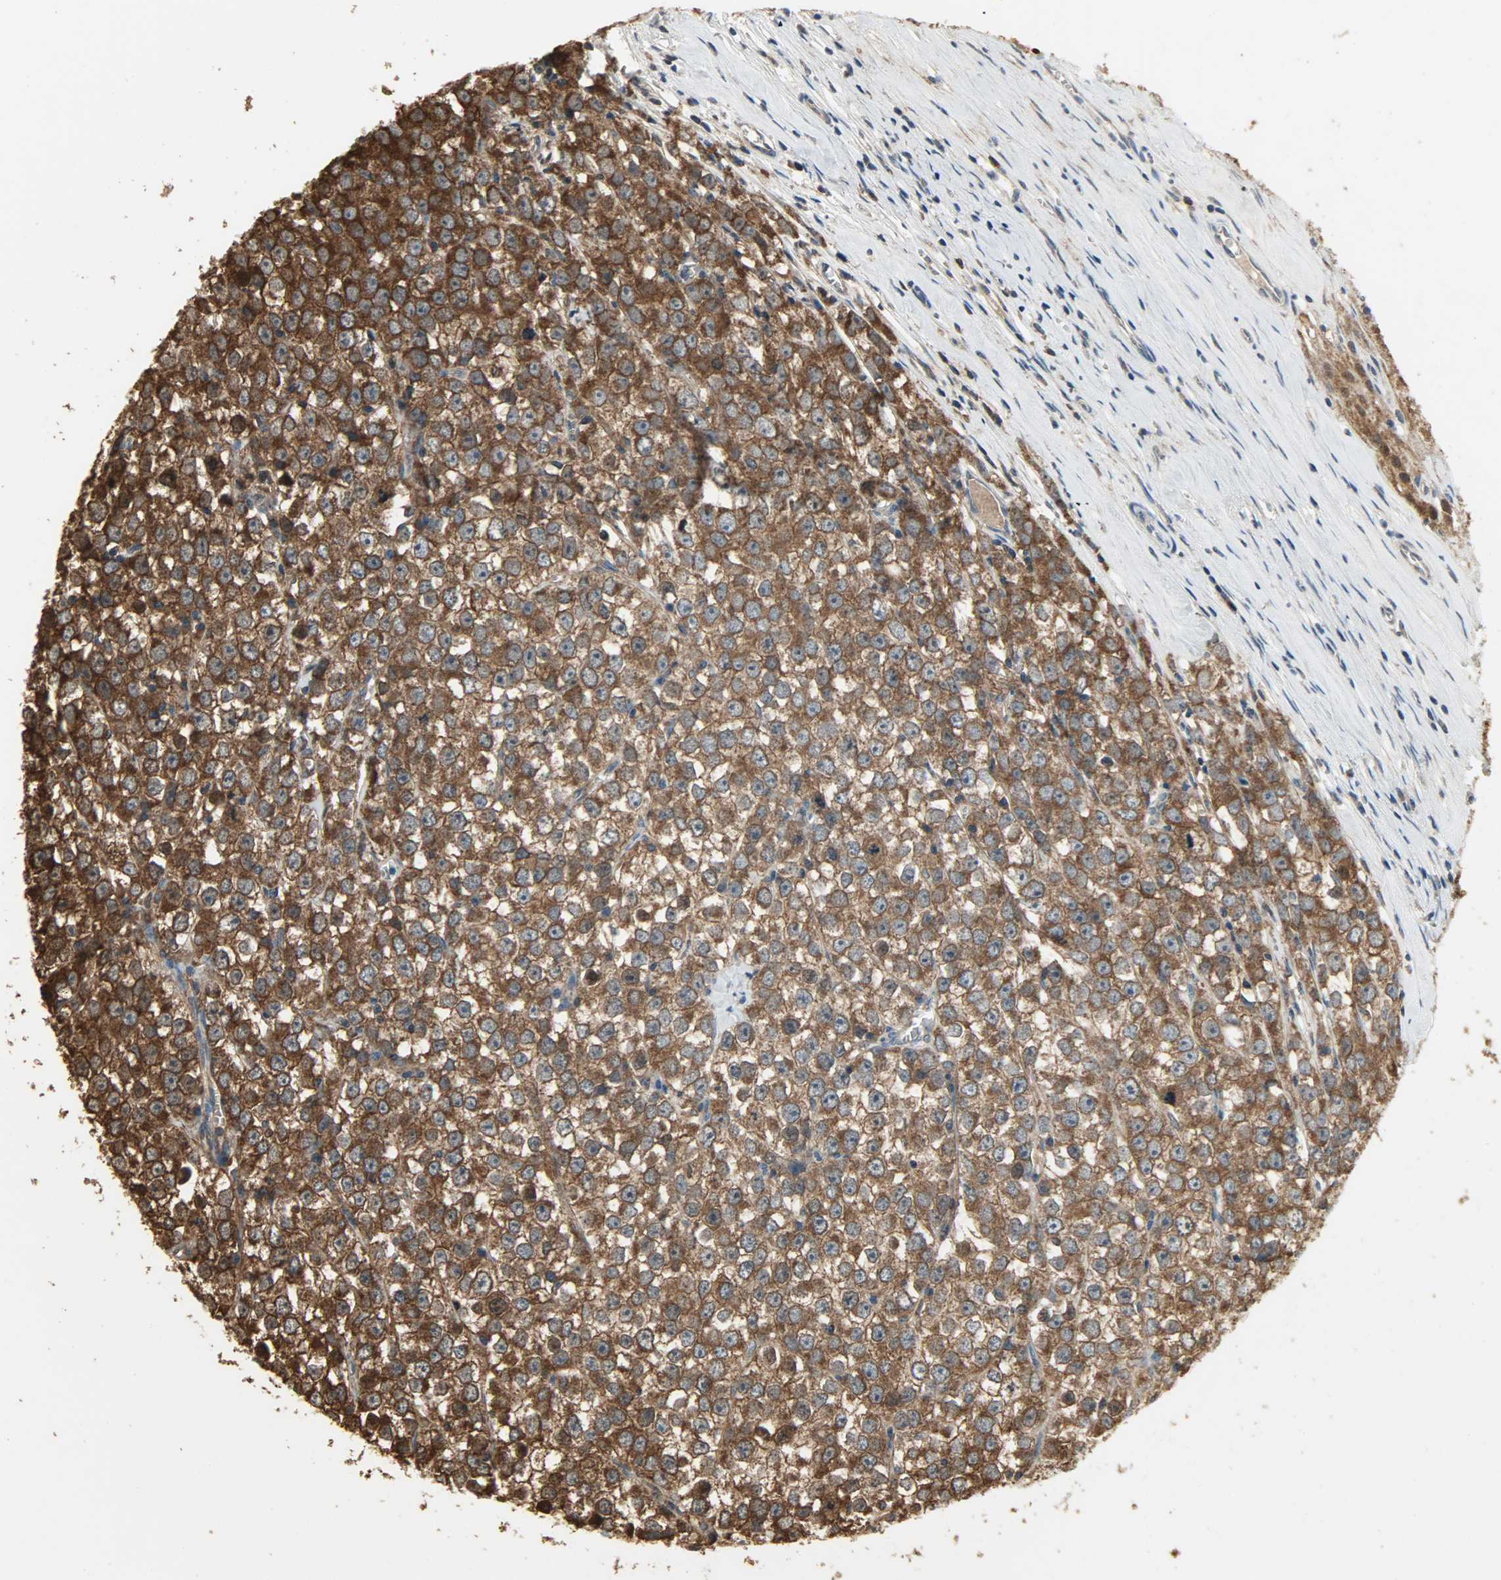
{"staining": {"intensity": "strong", "quantity": ">75%", "location": "cytoplasmic/membranous"}, "tissue": "testis cancer", "cell_type": "Tumor cells", "image_type": "cancer", "snomed": [{"axis": "morphology", "description": "Seminoma, NOS"}, {"axis": "morphology", "description": "Carcinoma, Embryonal, NOS"}, {"axis": "topography", "description": "Testis"}], "caption": "Testis embryonal carcinoma stained for a protein displays strong cytoplasmic/membranous positivity in tumor cells.", "gene": "LDHB", "patient": {"sex": "male", "age": 52}}